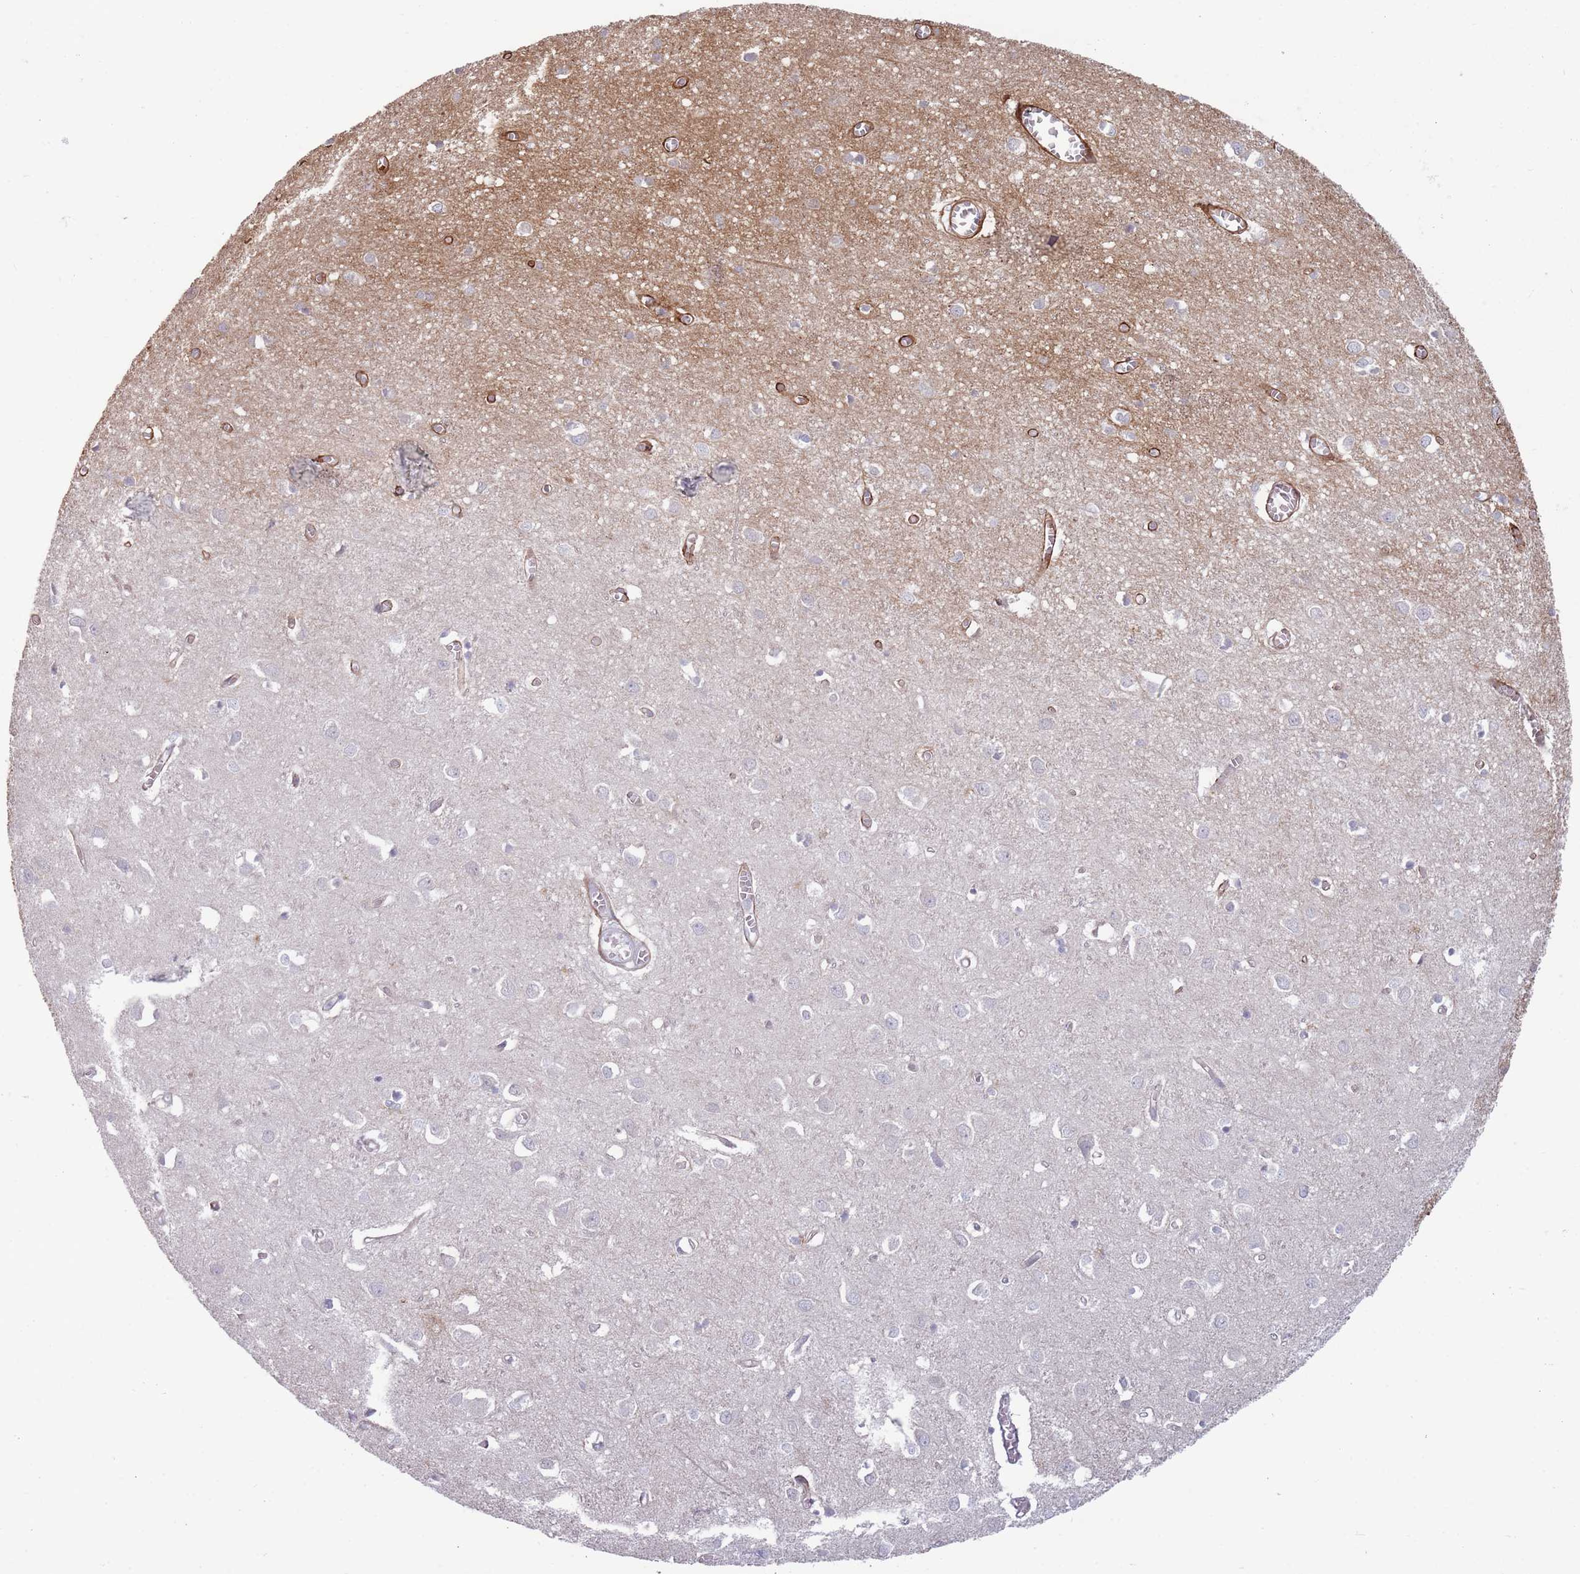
{"staining": {"intensity": "negative", "quantity": "none", "location": "none"}, "tissue": "cerebral cortex", "cell_type": "Endothelial cells", "image_type": "normal", "snomed": [{"axis": "morphology", "description": "Normal tissue, NOS"}, {"axis": "topography", "description": "Cerebral cortex"}], "caption": "Image shows no significant protein positivity in endothelial cells of benign cerebral cortex. (Brightfield microscopy of DAB (3,3'-diaminobenzidine) immunohistochemistry at high magnification).", "gene": "PAIP2B", "patient": {"sex": "female", "age": 64}}